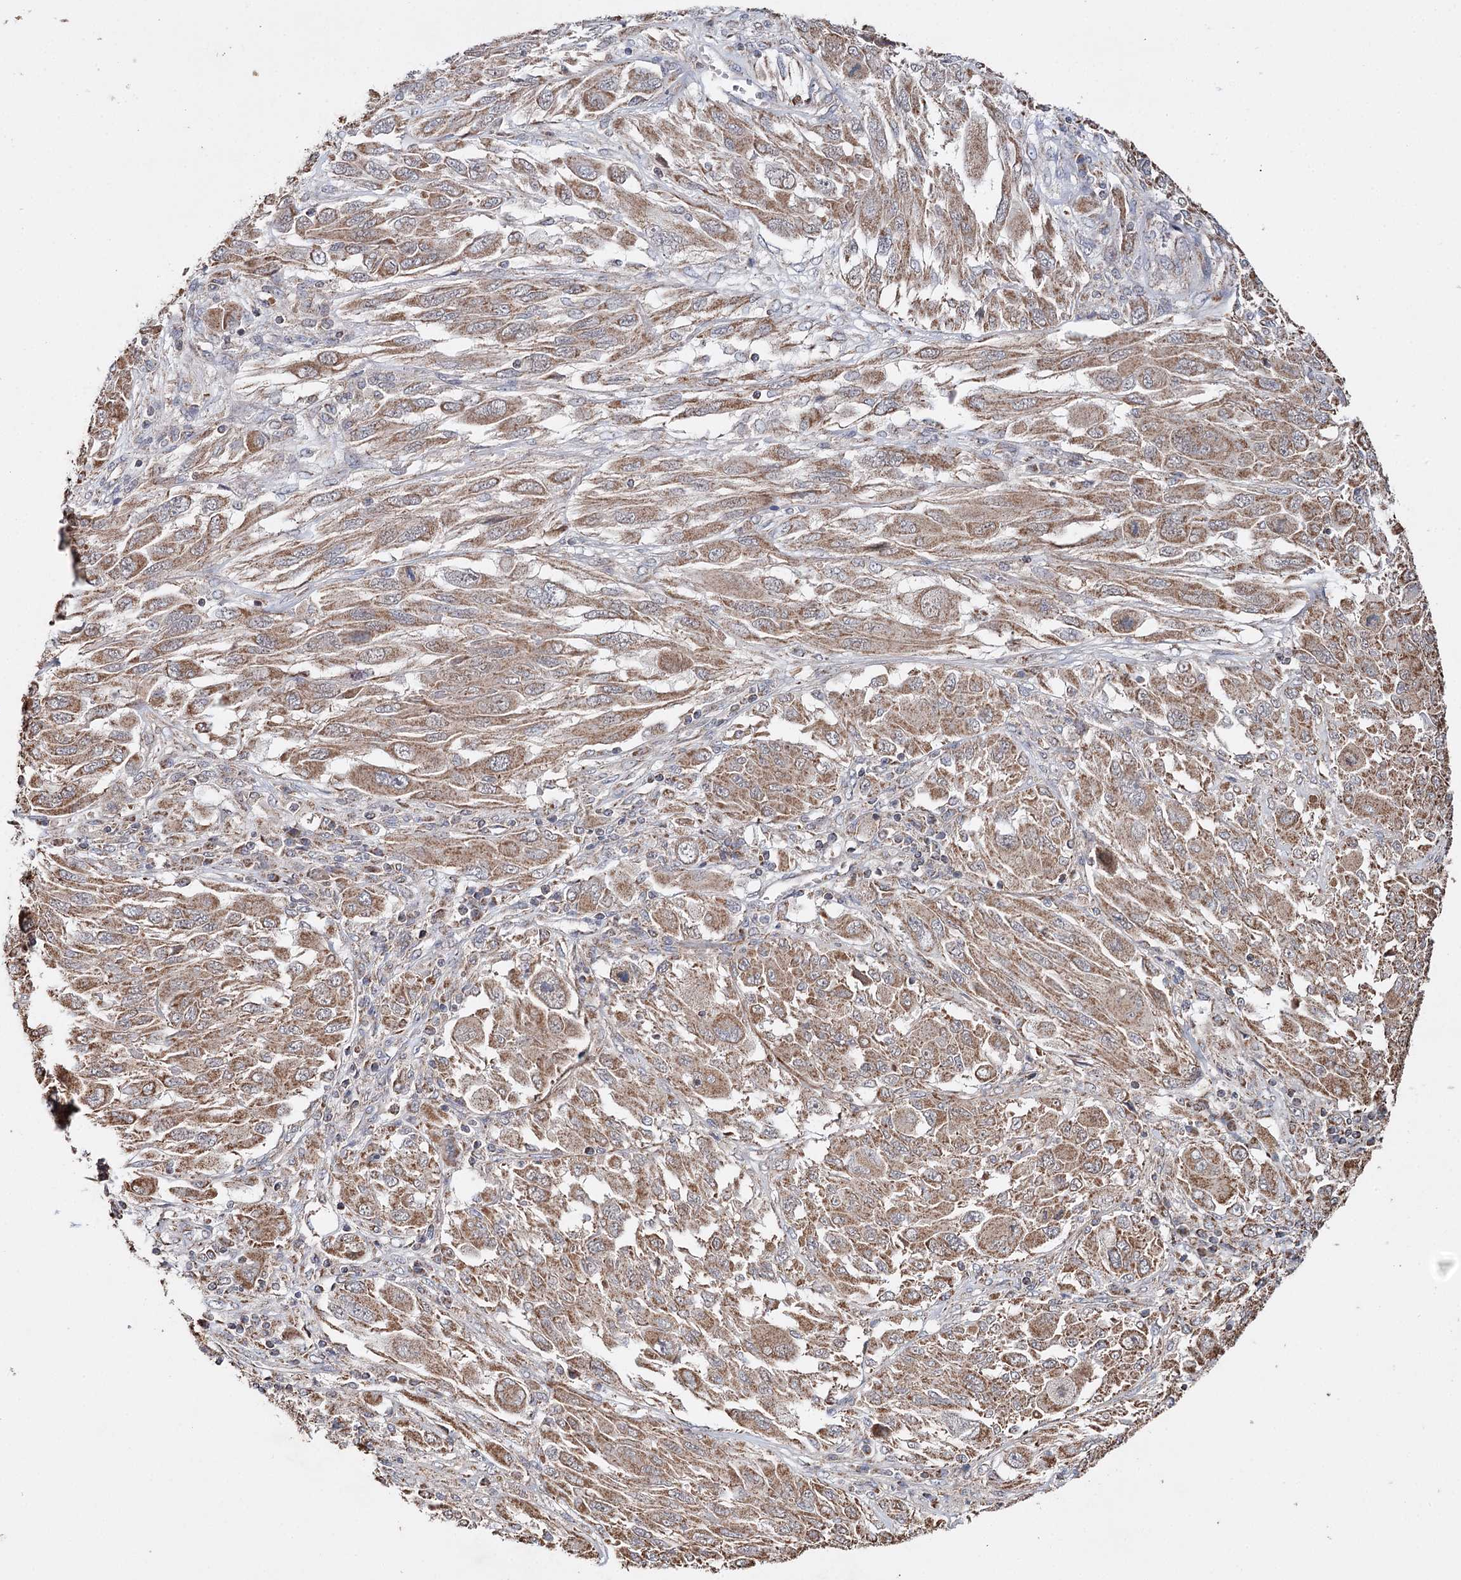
{"staining": {"intensity": "moderate", "quantity": ">75%", "location": "cytoplasmic/membranous"}, "tissue": "melanoma", "cell_type": "Tumor cells", "image_type": "cancer", "snomed": [{"axis": "morphology", "description": "Malignant melanoma, NOS"}, {"axis": "topography", "description": "Skin"}], "caption": "The image demonstrates a brown stain indicating the presence of a protein in the cytoplasmic/membranous of tumor cells in melanoma. (DAB = brown stain, brightfield microscopy at high magnification).", "gene": "PIK3CB", "patient": {"sex": "female", "age": 91}}